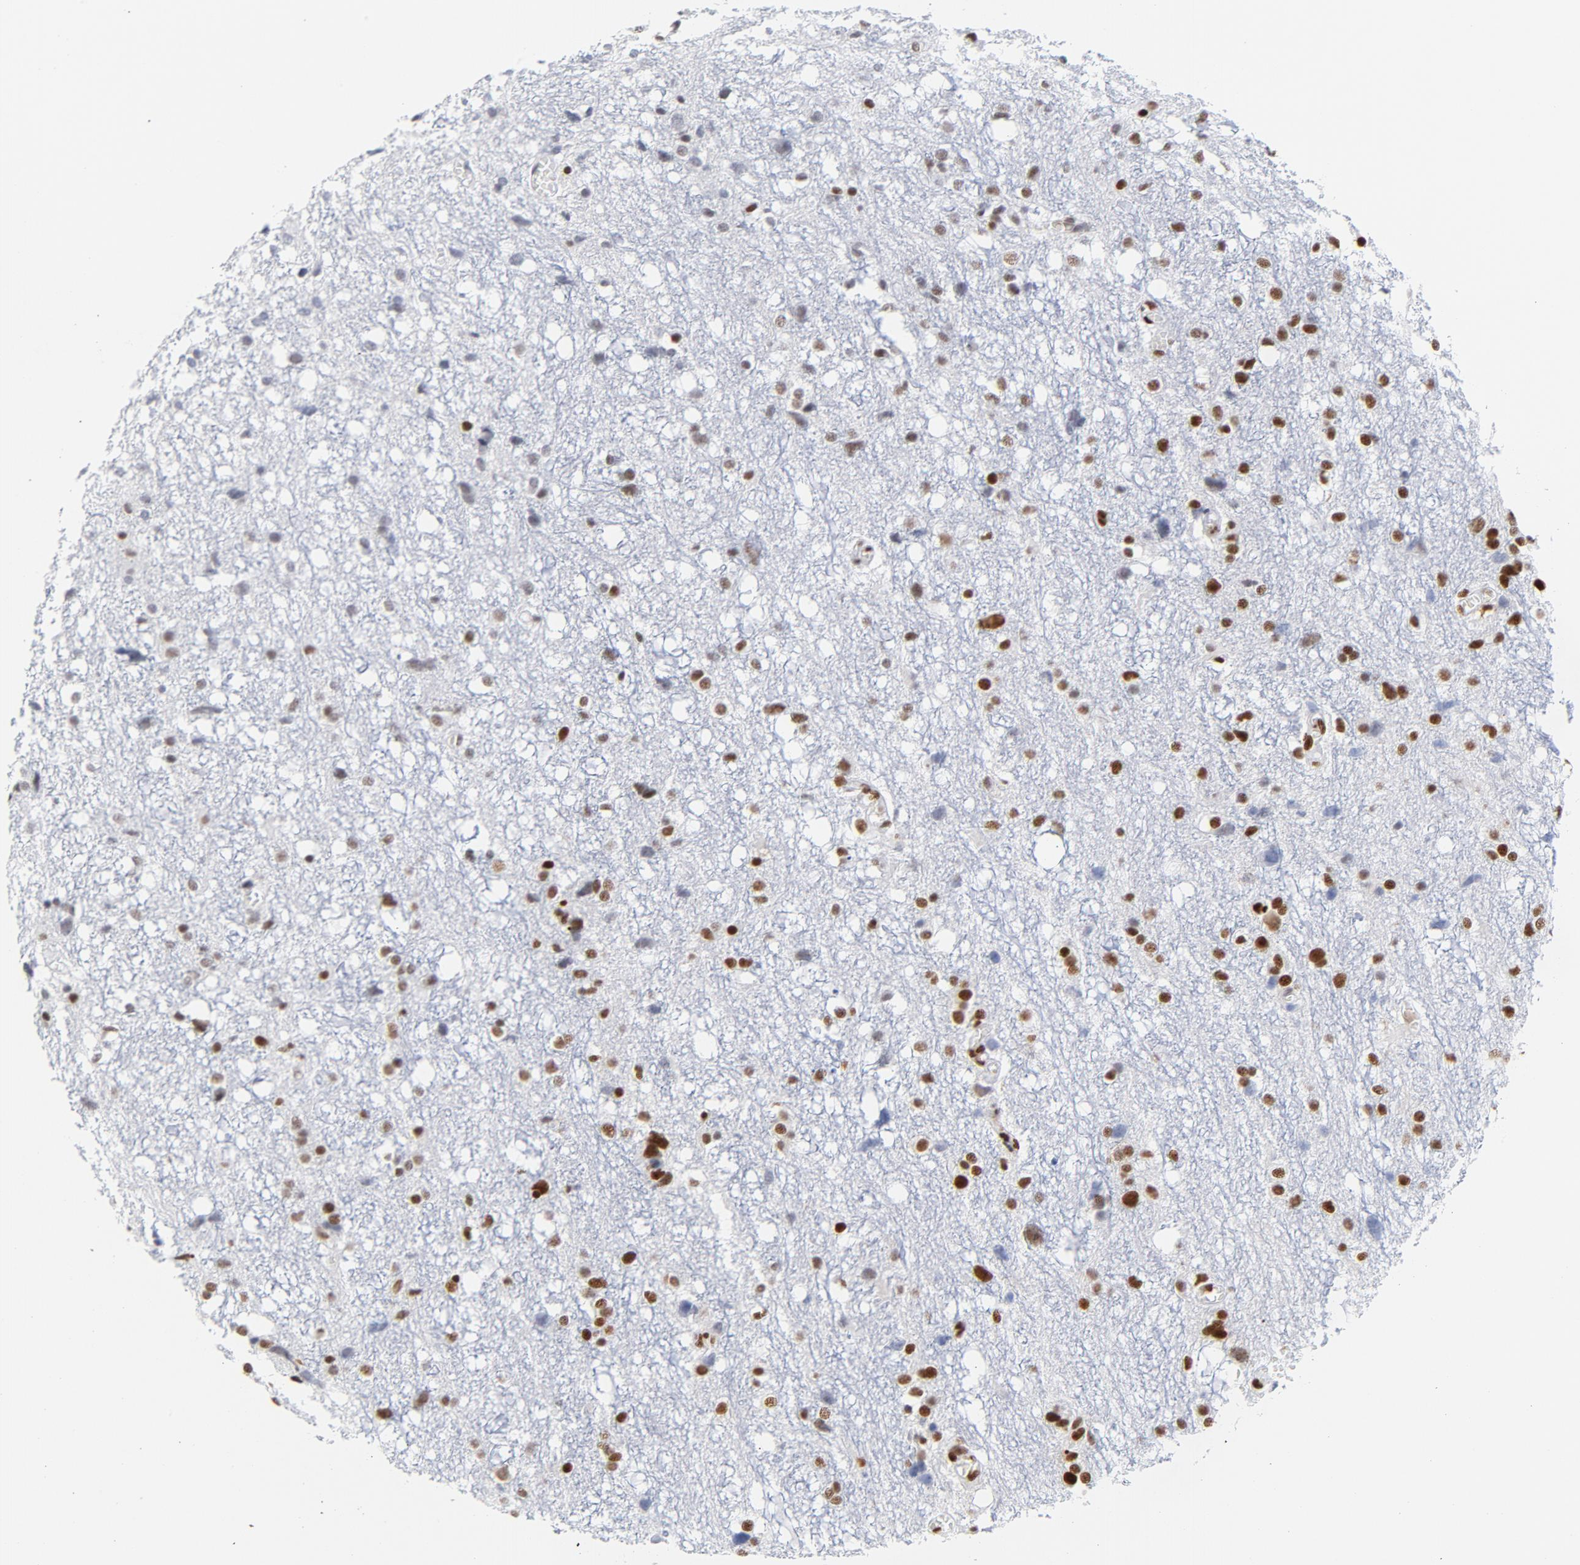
{"staining": {"intensity": "strong", "quantity": ">75%", "location": "nuclear"}, "tissue": "glioma", "cell_type": "Tumor cells", "image_type": "cancer", "snomed": [{"axis": "morphology", "description": "Glioma, malignant, High grade"}, {"axis": "topography", "description": "Brain"}], "caption": "Immunohistochemical staining of glioma shows high levels of strong nuclear expression in approximately >75% of tumor cells.", "gene": "XRCC5", "patient": {"sex": "female", "age": 59}}